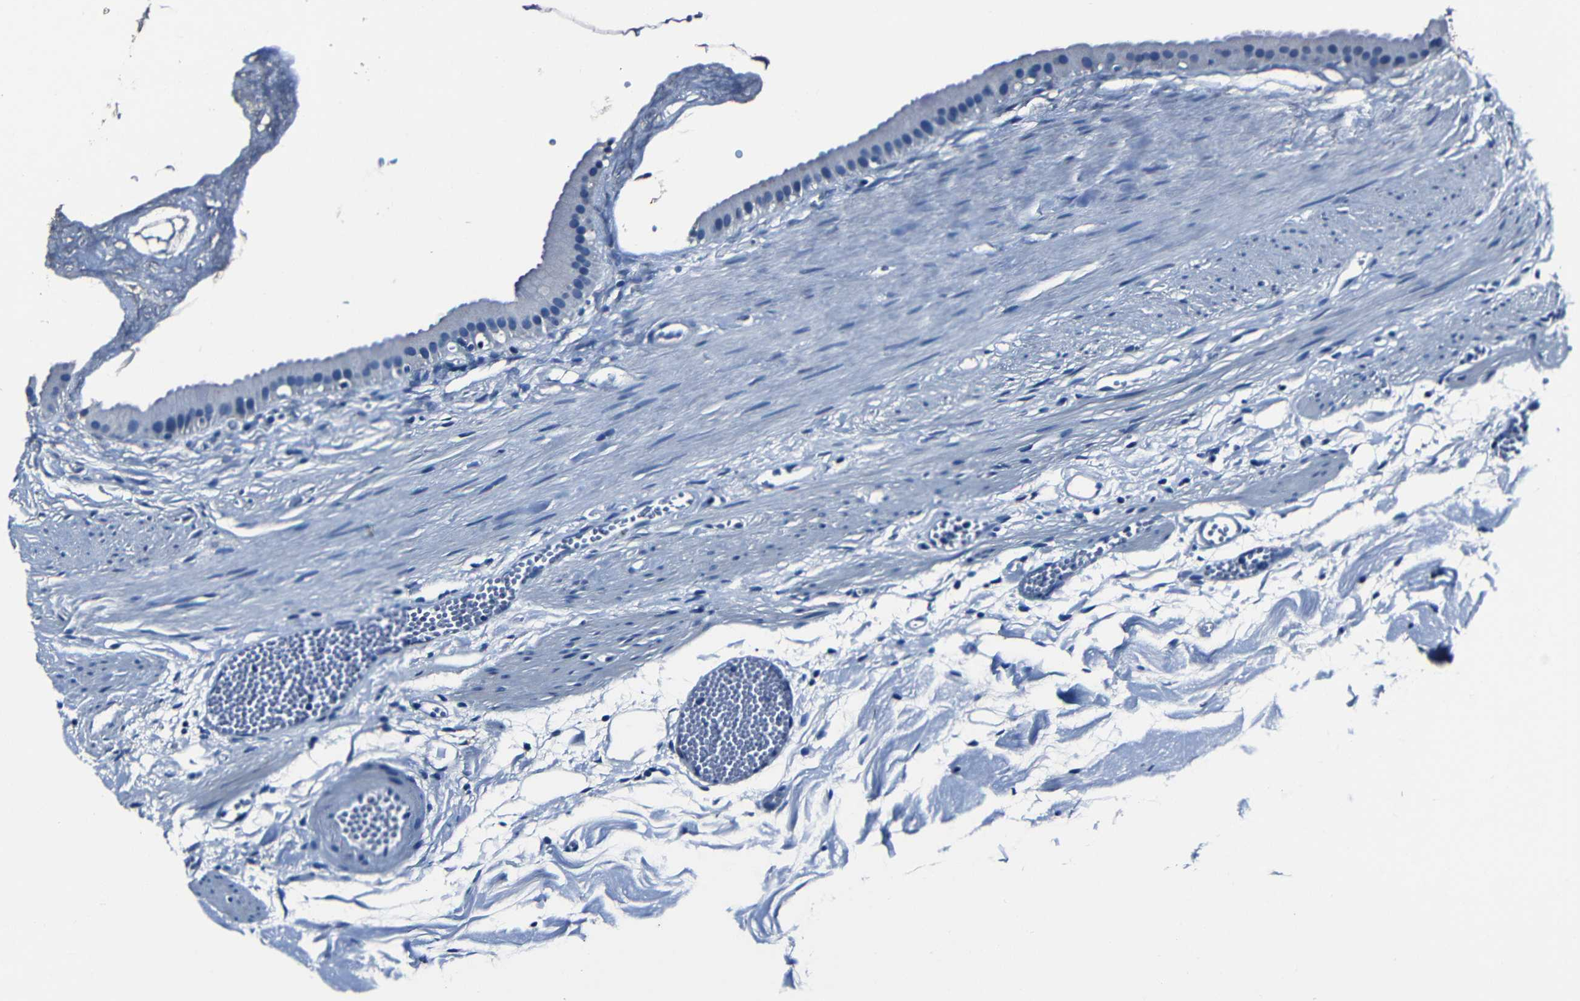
{"staining": {"intensity": "negative", "quantity": "none", "location": "none"}, "tissue": "gallbladder", "cell_type": "Glandular cells", "image_type": "normal", "snomed": [{"axis": "morphology", "description": "Normal tissue, NOS"}, {"axis": "topography", "description": "Gallbladder"}], "caption": "A high-resolution histopathology image shows IHC staining of normal gallbladder, which demonstrates no significant positivity in glandular cells.", "gene": "NCMAP", "patient": {"sex": "female", "age": 64}}